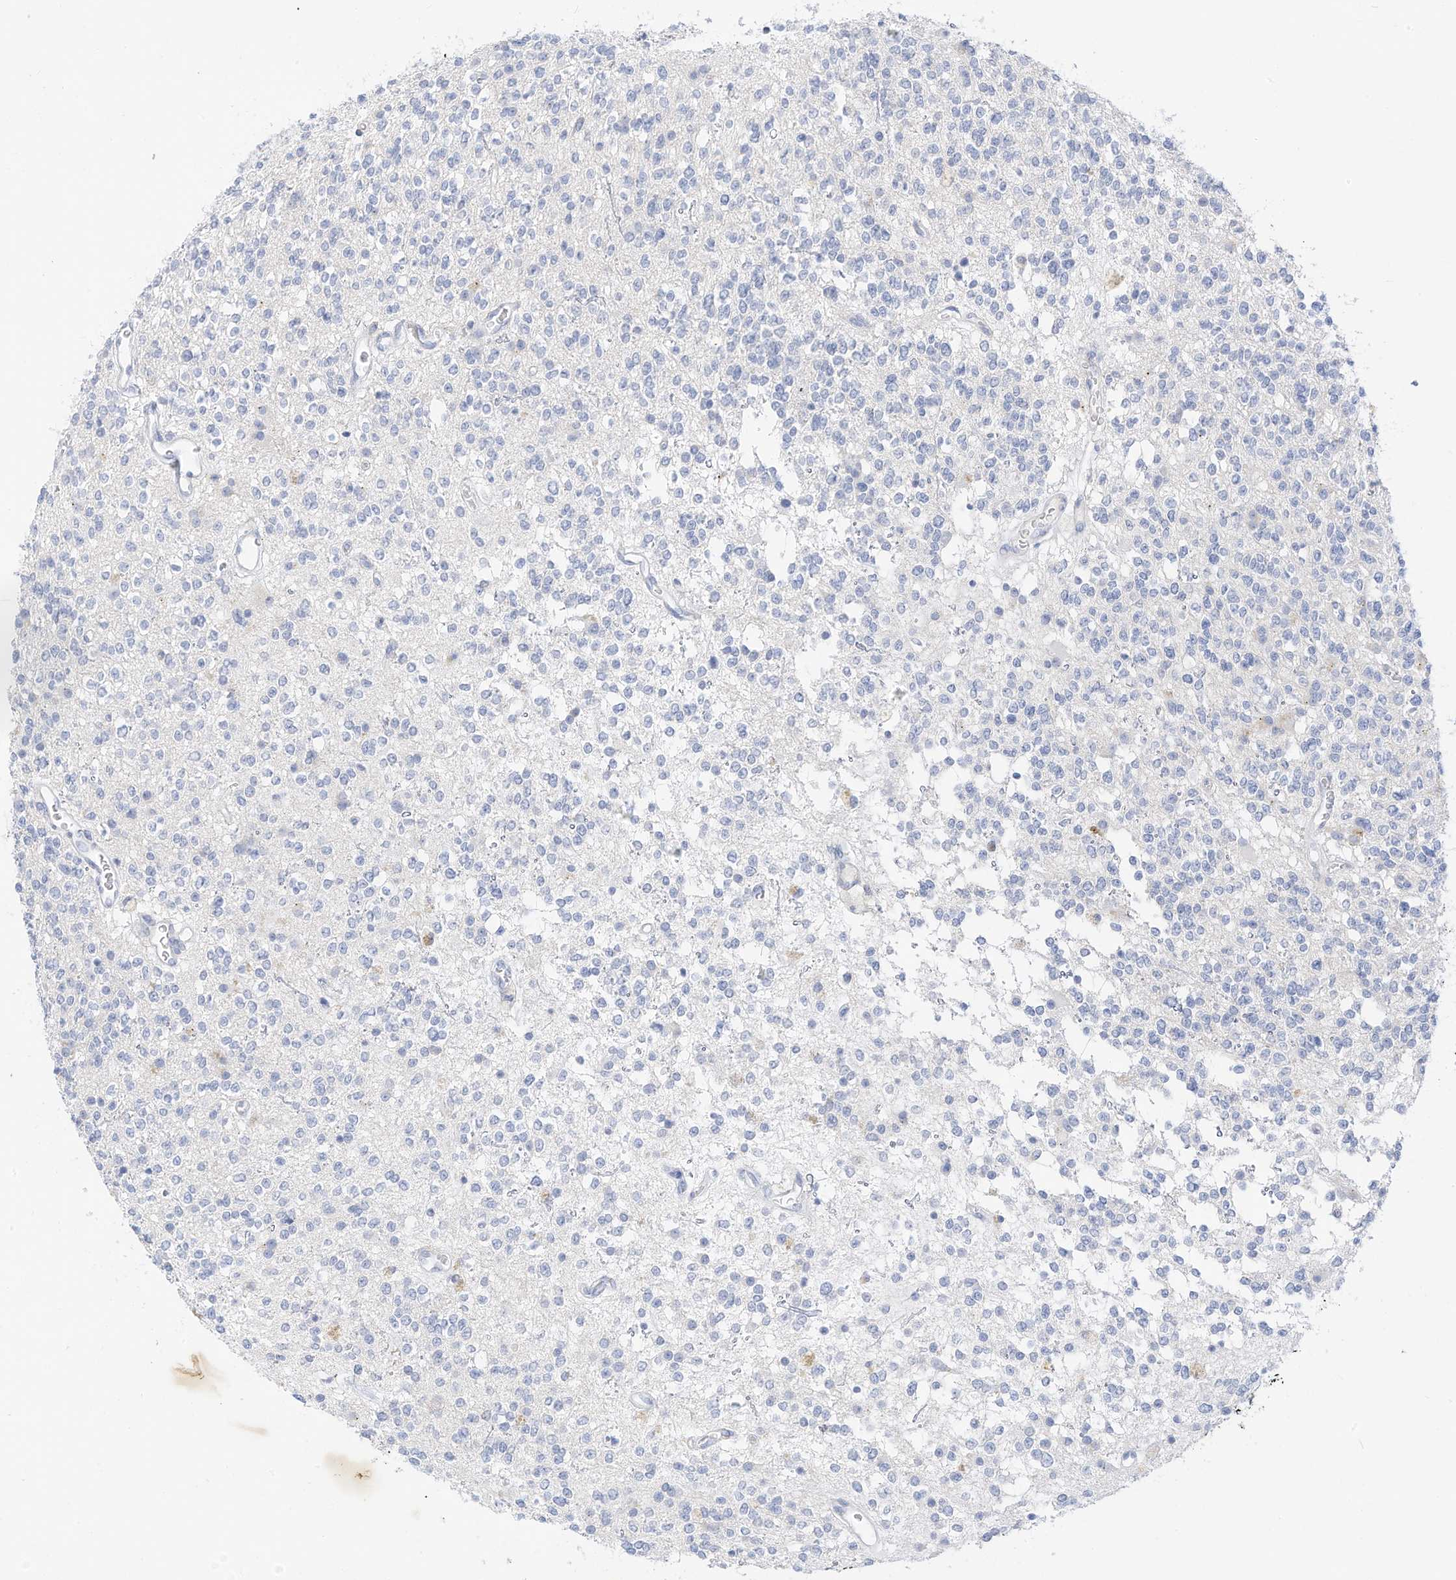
{"staining": {"intensity": "negative", "quantity": "none", "location": "none"}, "tissue": "glioma", "cell_type": "Tumor cells", "image_type": "cancer", "snomed": [{"axis": "morphology", "description": "Glioma, malignant, High grade"}, {"axis": "topography", "description": "Brain"}], "caption": "Immunohistochemistry of human glioma reveals no positivity in tumor cells. Brightfield microscopy of immunohistochemistry stained with DAB (brown) and hematoxylin (blue), captured at high magnification.", "gene": "SPOCD1", "patient": {"sex": "male", "age": 34}}